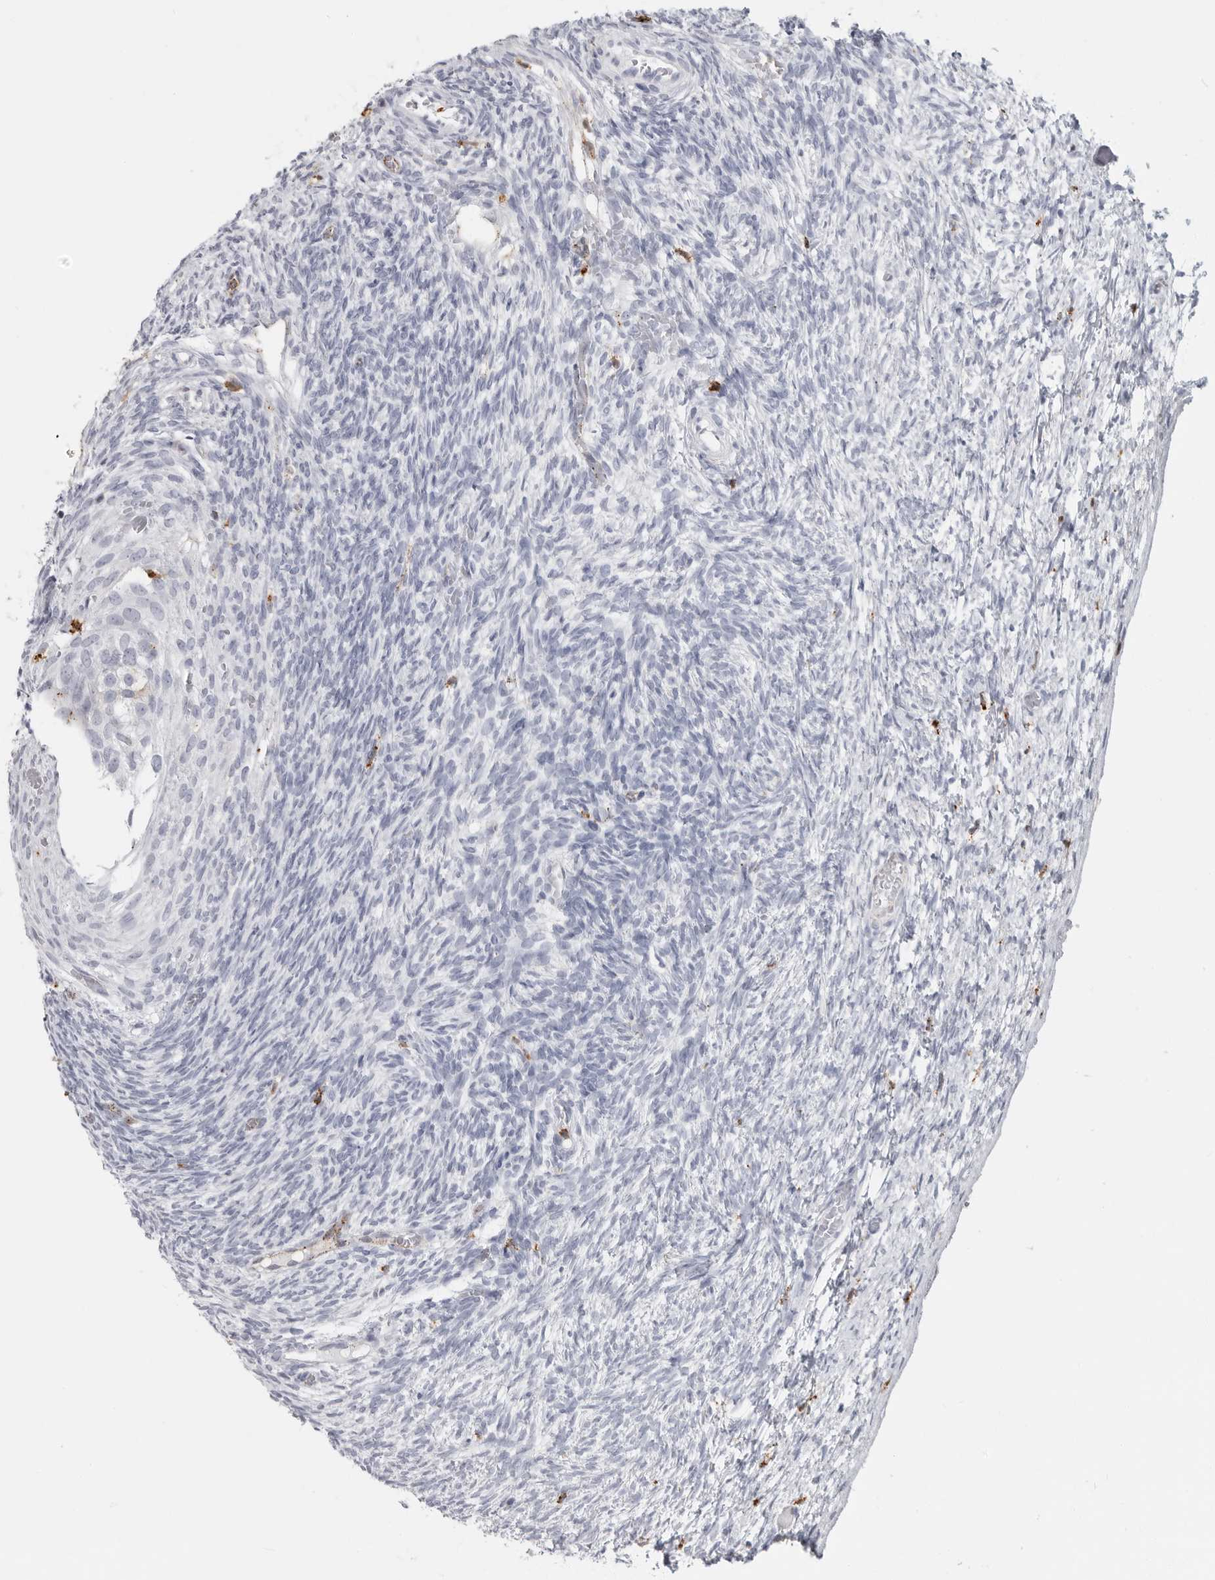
{"staining": {"intensity": "negative", "quantity": "none", "location": "none"}, "tissue": "ovary", "cell_type": "Follicle cells", "image_type": "normal", "snomed": [{"axis": "morphology", "description": "Normal tissue, NOS"}, {"axis": "topography", "description": "Ovary"}], "caption": "Photomicrograph shows no significant protein expression in follicle cells of benign ovary.", "gene": "IFI30", "patient": {"sex": "female", "age": 34}}